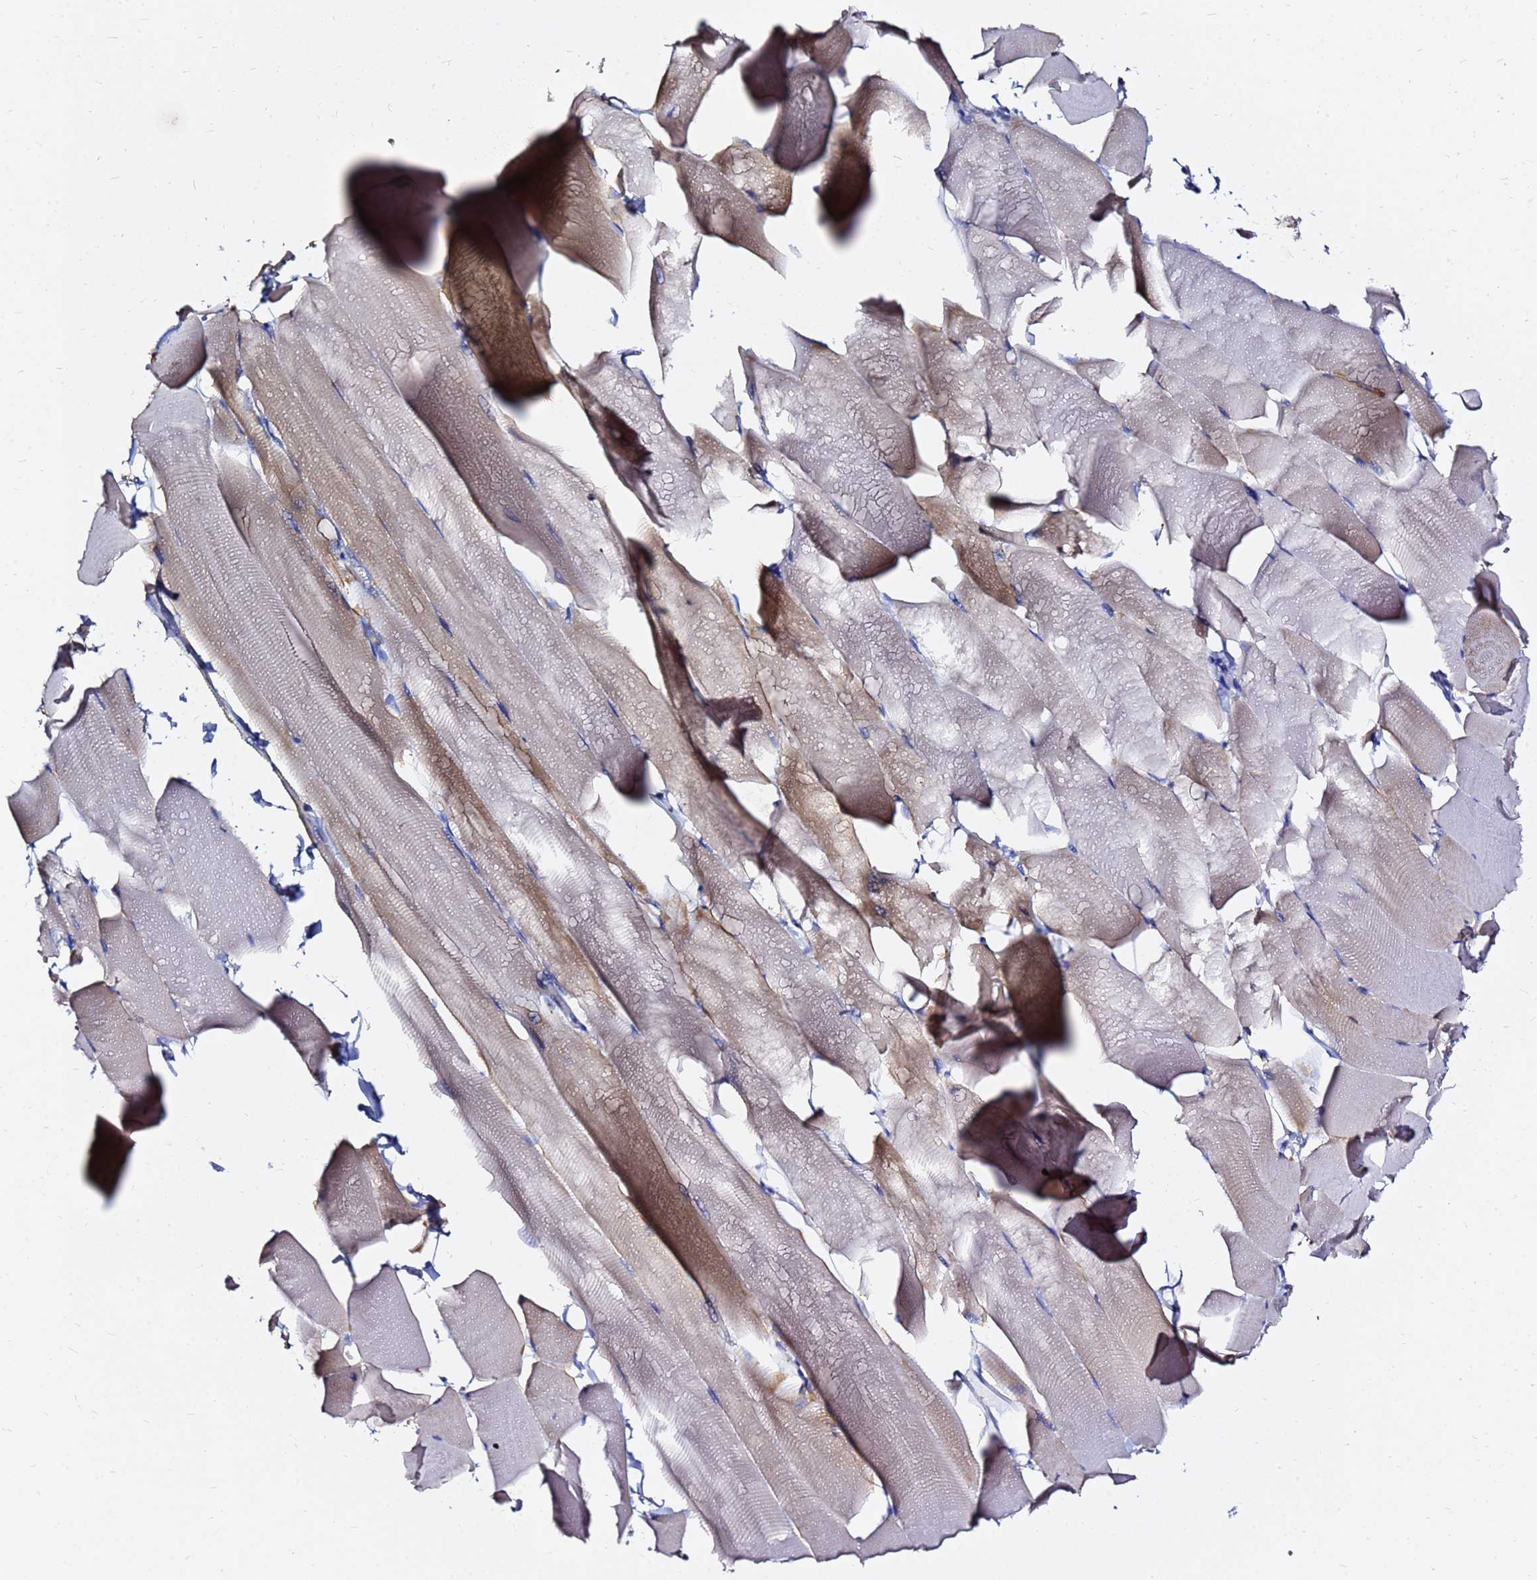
{"staining": {"intensity": "weak", "quantity": "<25%", "location": "cytoplasmic/membranous"}, "tissue": "skeletal muscle", "cell_type": "Myocytes", "image_type": "normal", "snomed": [{"axis": "morphology", "description": "Normal tissue, NOS"}, {"axis": "topography", "description": "Skeletal muscle"}], "caption": "A photomicrograph of skeletal muscle stained for a protein demonstrates no brown staining in myocytes.", "gene": "FAM183A", "patient": {"sex": "male", "age": 25}}